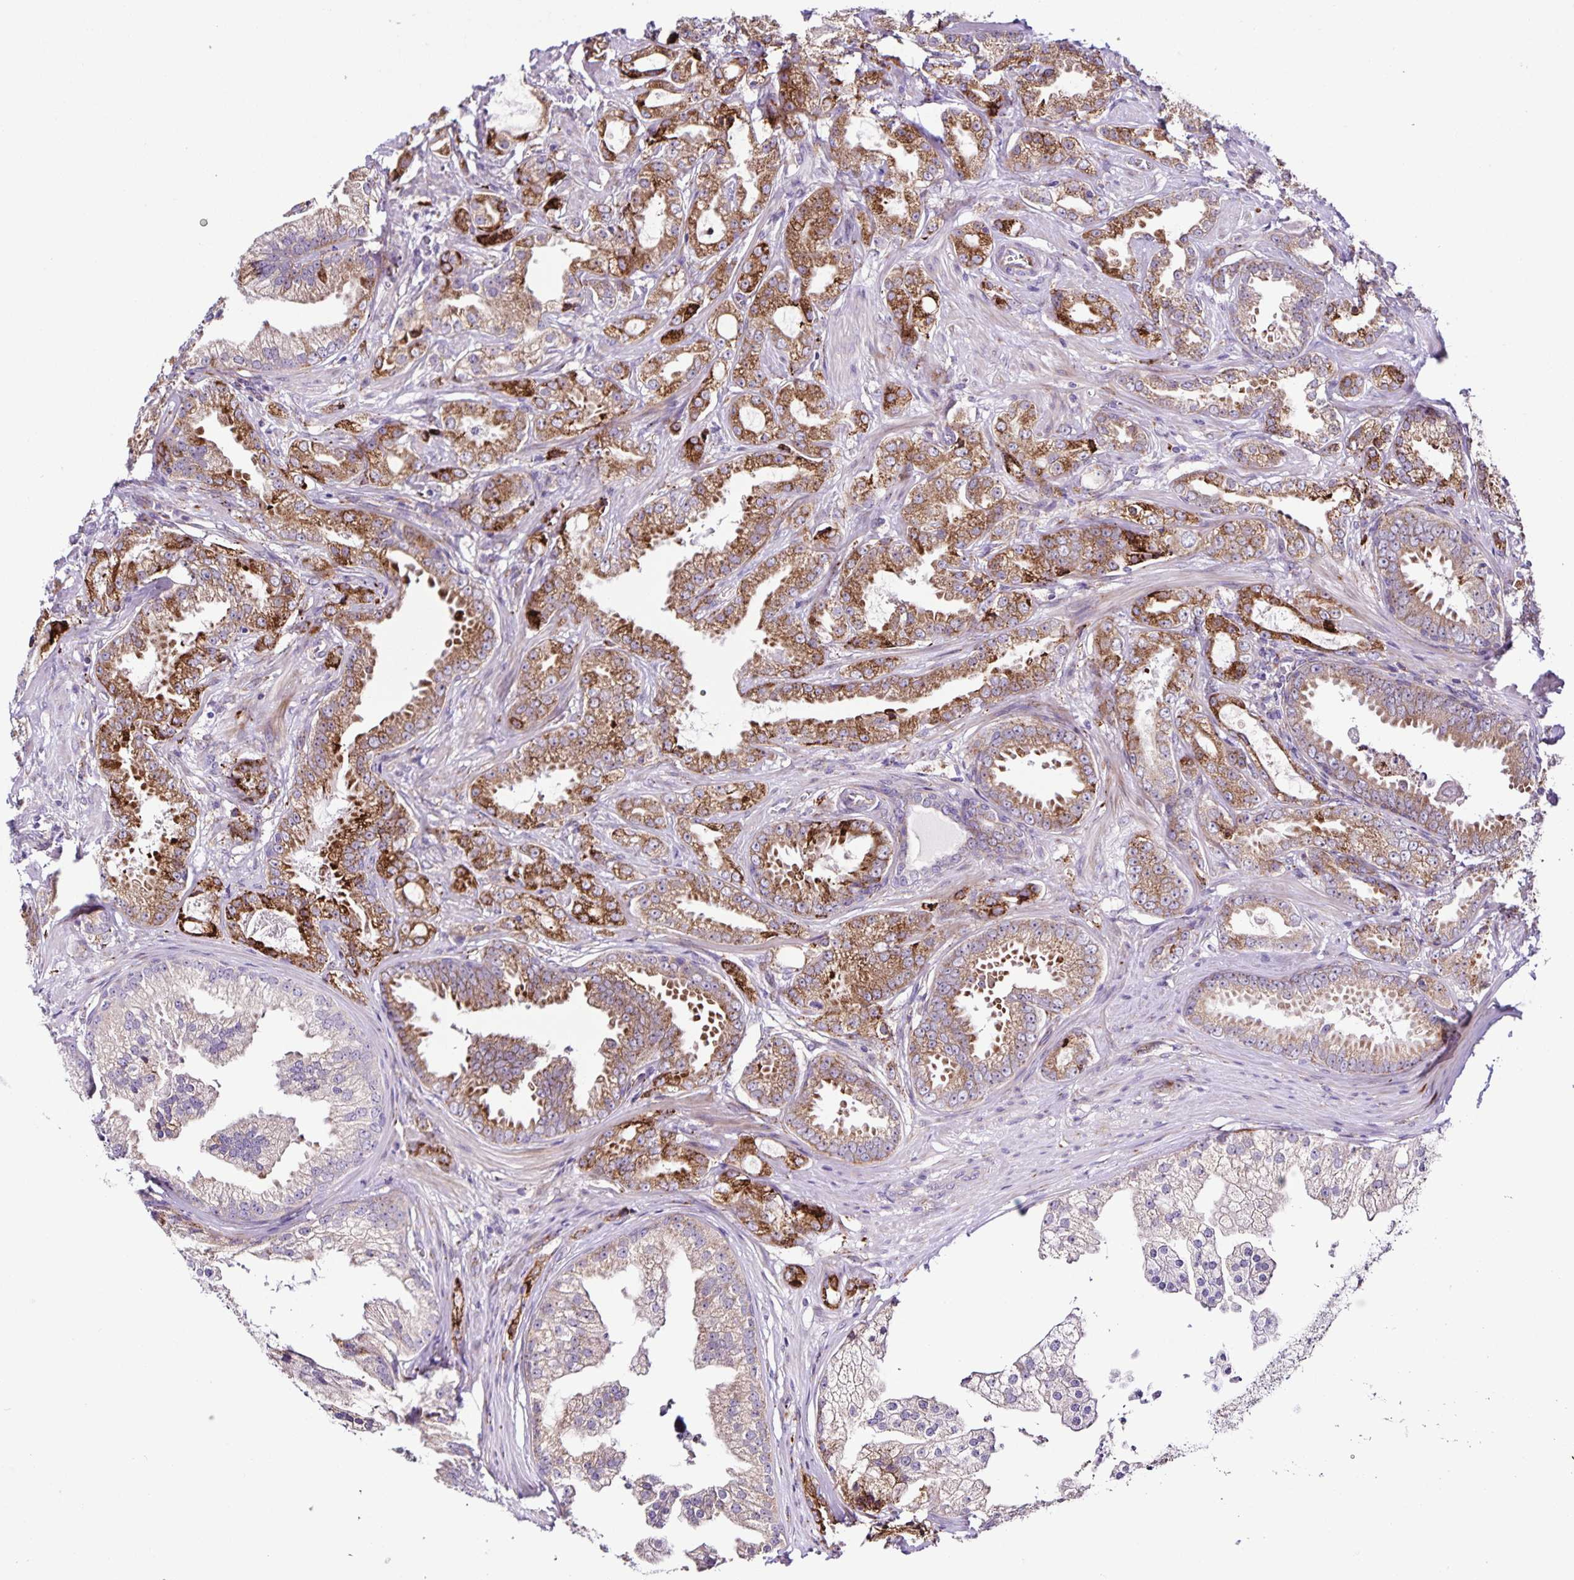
{"staining": {"intensity": "moderate", "quantity": "25%-75%", "location": "cytoplasmic/membranous"}, "tissue": "prostate cancer", "cell_type": "Tumor cells", "image_type": "cancer", "snomed": [{"axis": "morphology", "description": "Adenocarcinoma, Low grade"}, {"axis": "topography", "description": "Prostate"}], "caption": "A brown stain shows moderate cytoplasmic/membranous staining of a protein in adenocarcinoma (low-grade) (prostate) tumor cells. (DAB (3,3'-diaminobenzidine) IHC, brown staining for protein, blue staining for nuclei).", "gene": "OSBPL5", "patient": {"sex": "male", "age": 65}}